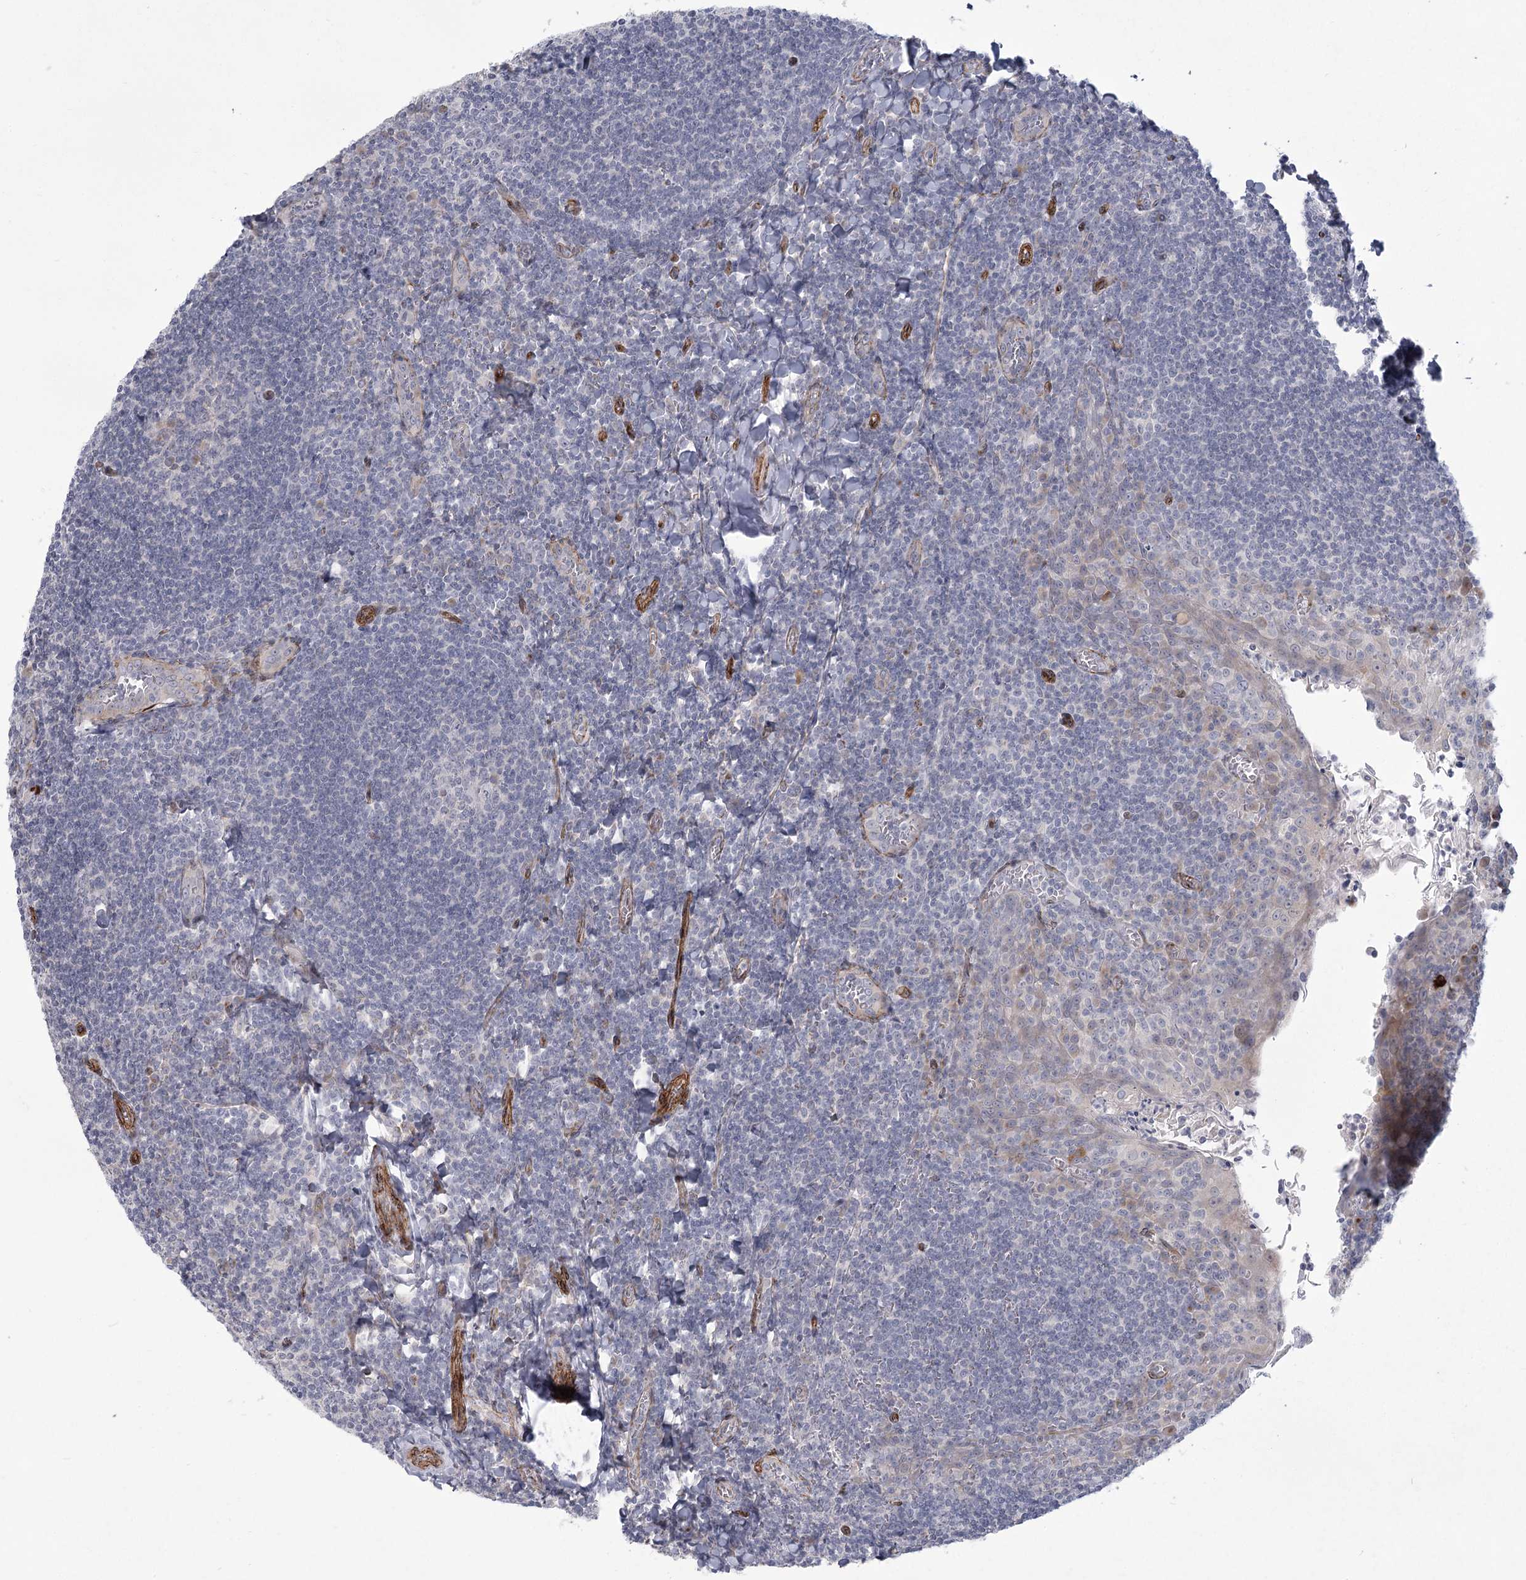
{"staining": {"intensity": "negative", "quantity": "none", "location": "none"}, "tissue": "tonsil", "cell_type": "Germinal center cells", "image_type": "normal", "snomed": [{"axis": "morphology", "description": "Normal tissue, NOS"}, {"axis": "topography", "description": "Tonsil"}], "caption": "DAB immunohistochemical staining of normal human tonsil shows no significant positivity in germinal center cells. The staining was performed using DAB (3,3'-diaminobenzidine) to visualize the protein expression in brown, while the nuclei were stained in blue with hematoxylin (Magnification: 20x).", "gene": "MEPE", "patient": {"sex": "male", "age": 27}}